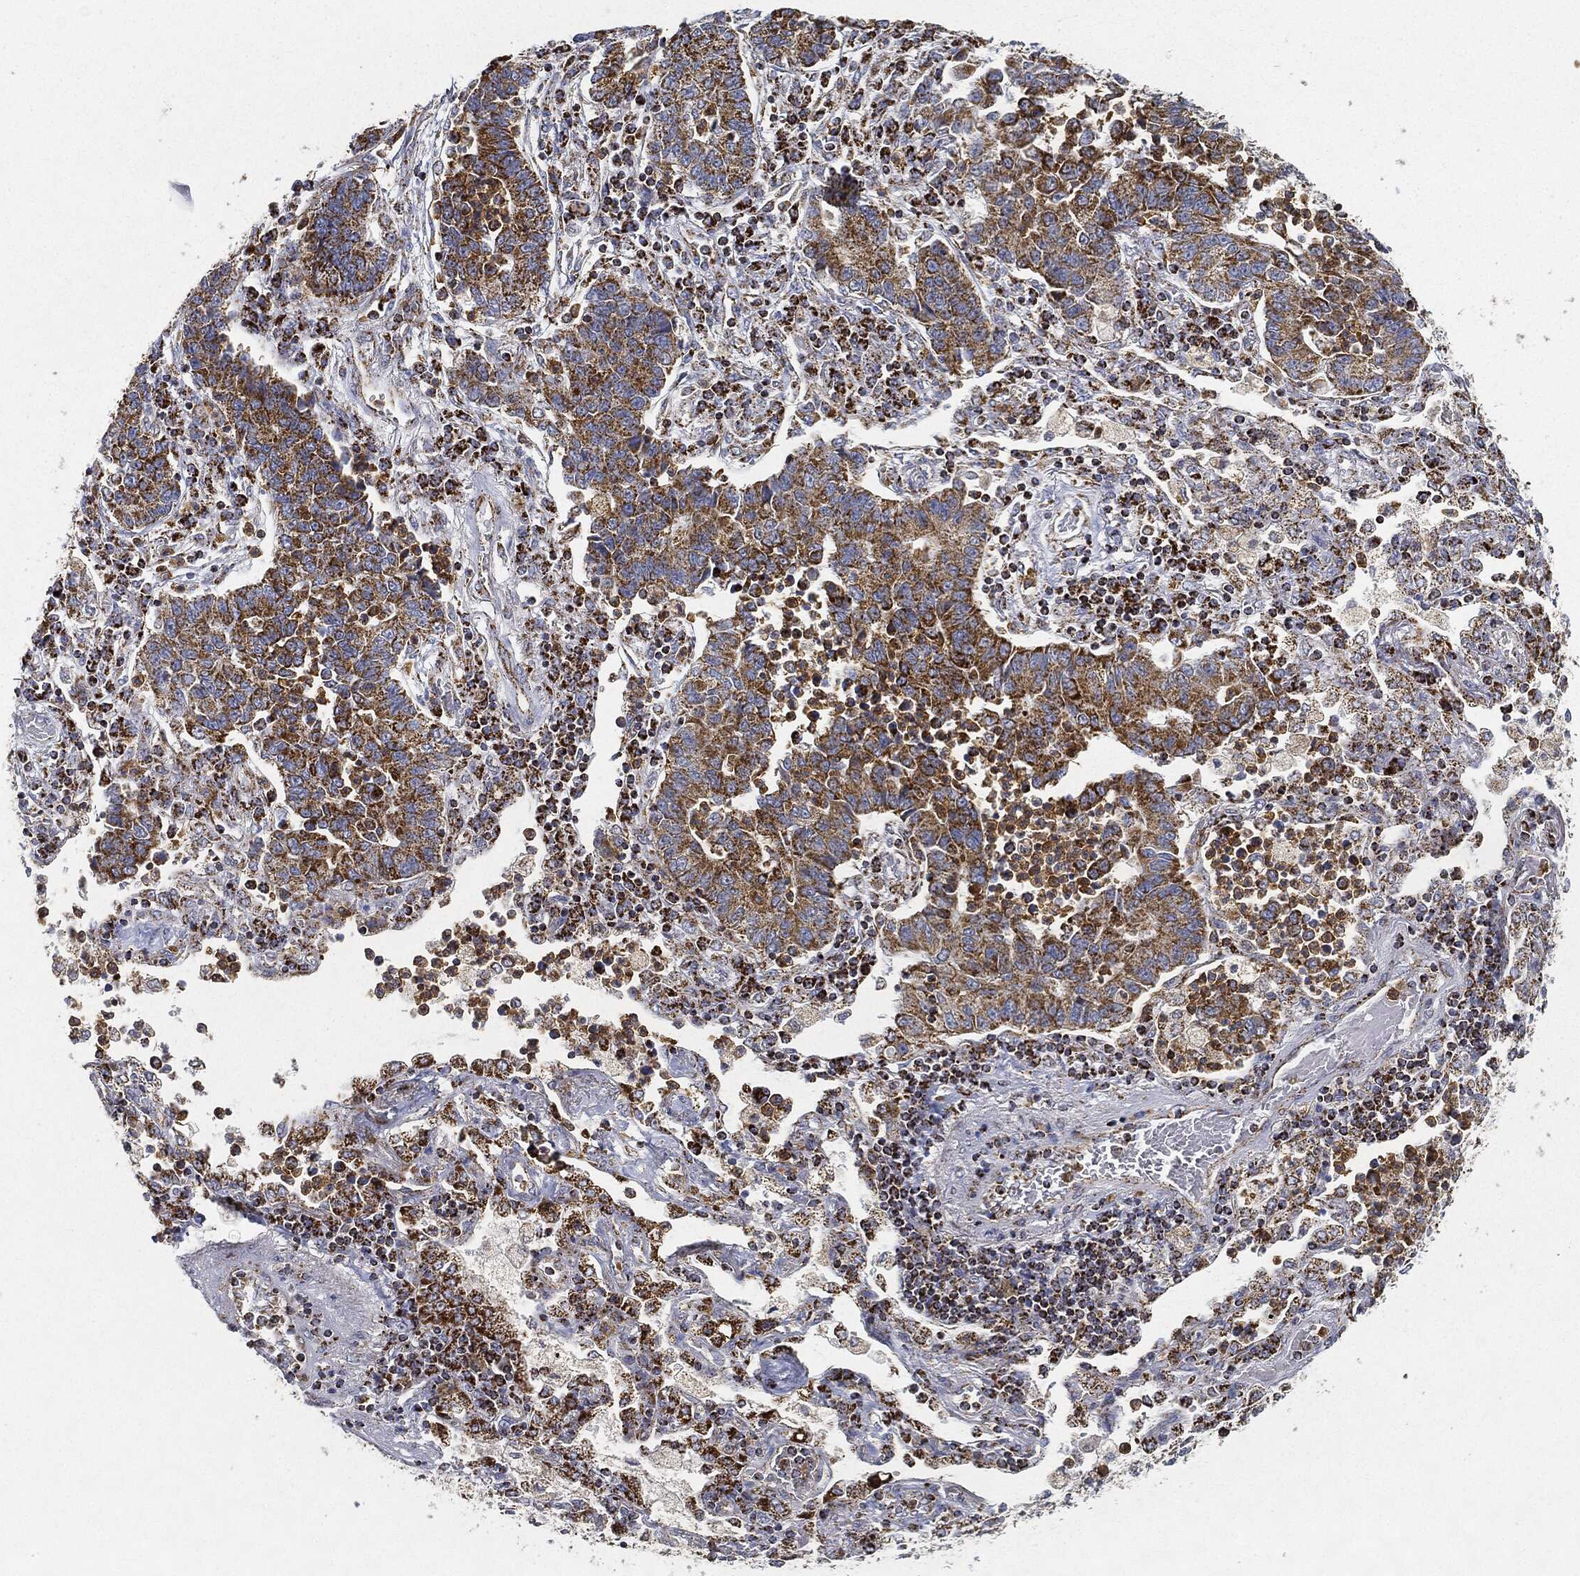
{"staining": {"intensity": "strong", "quantity": ">75%", "location": "cytoplasmic/membranous"}, "tissue": "lung cancer", "cell_type": "Tumor cells", "image_type": "cancer", "snomed": [{"axis": "morphology", "description": "Adenocarcinoma, NOS"}, {"axis": "topography", "description": "Lung"}], "caption": "This micrograph reveals IHC staining of human lung cancer (adenocarcinoma), with high strong cytoplasmic/membranous staining in about >75% of tumor cells.", "gene": "CAPN15", "patient": {"sex": "female", "age": 57}}